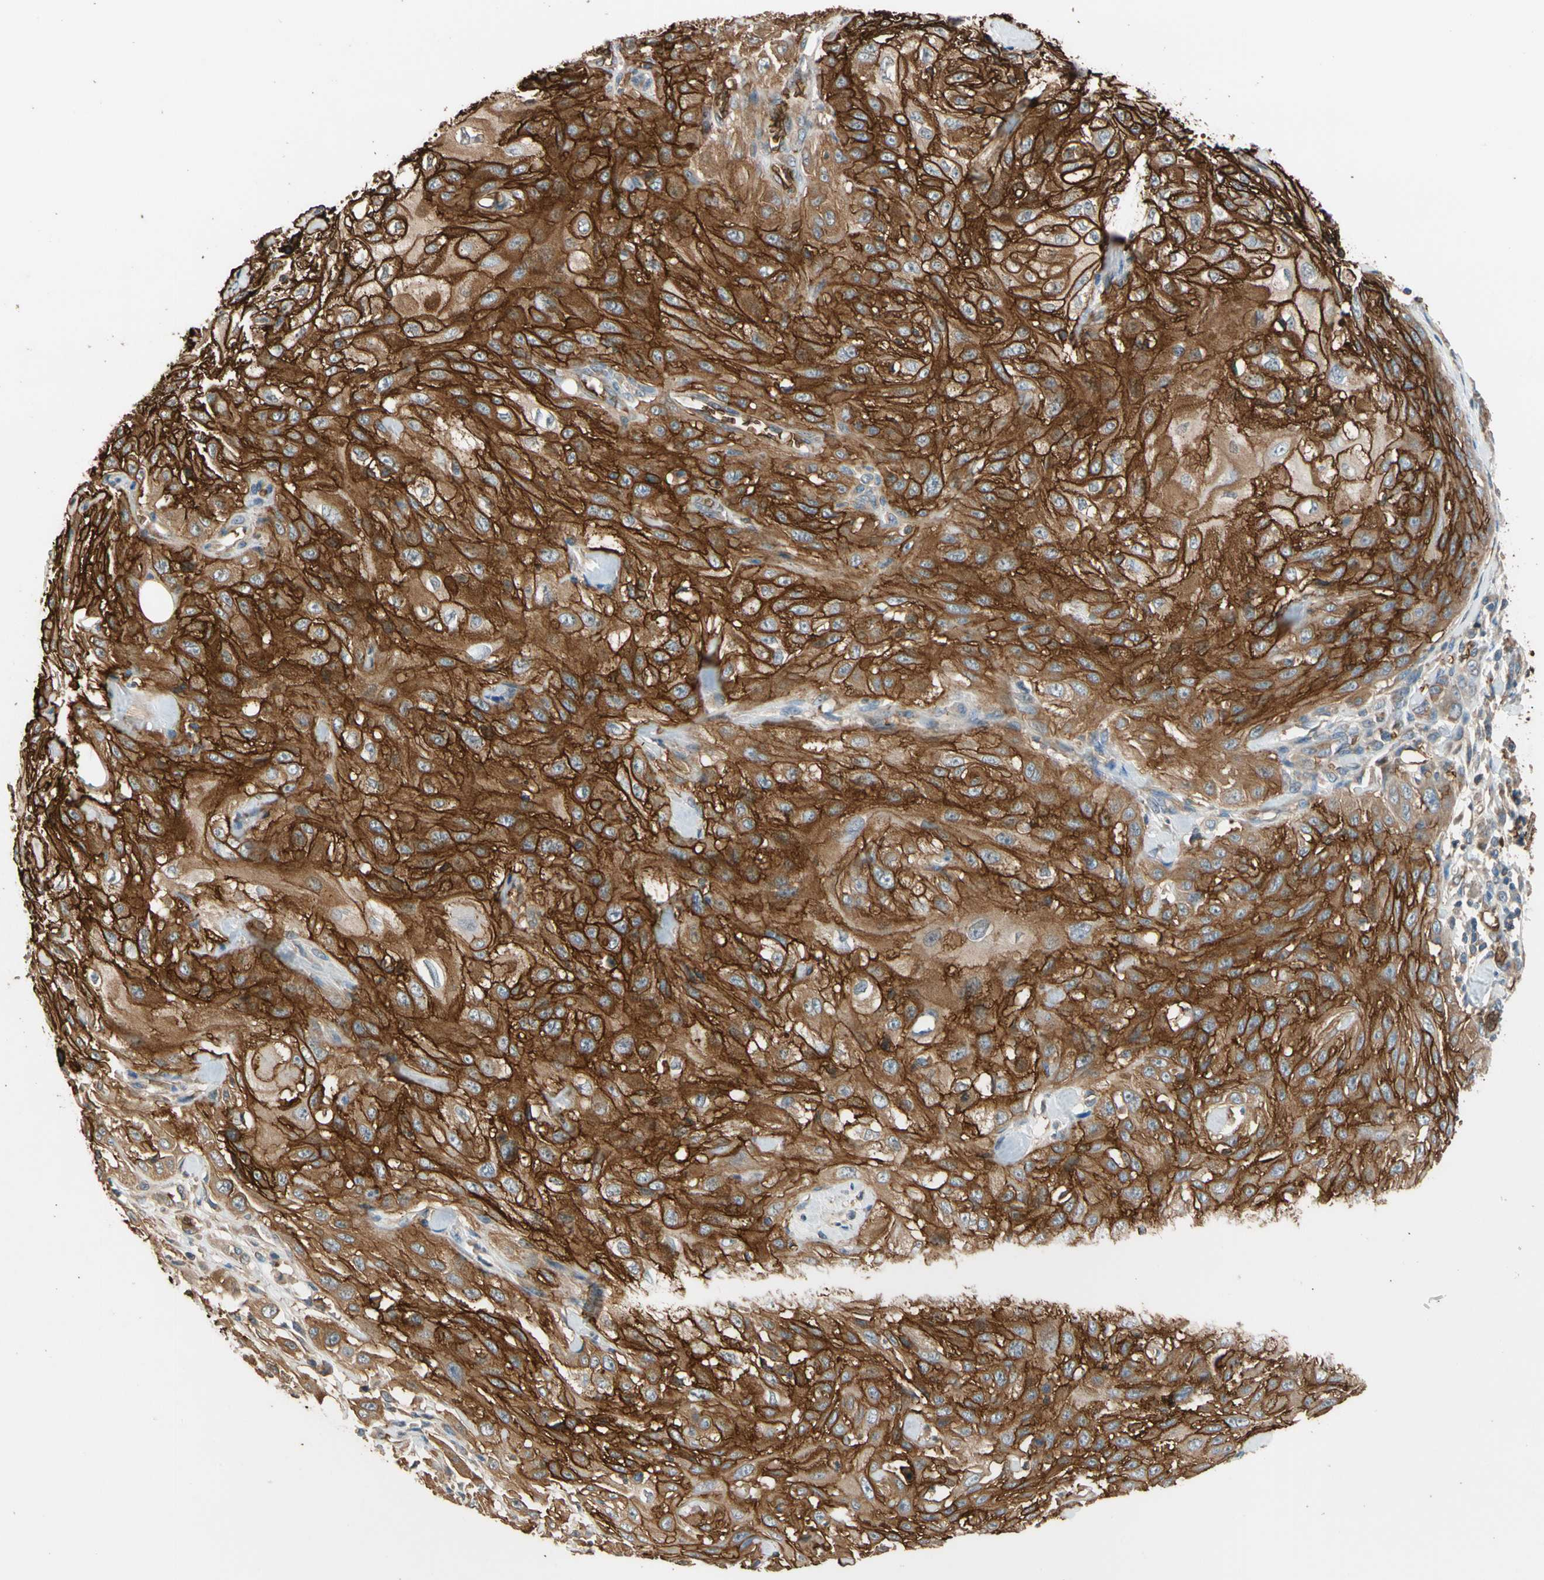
{"staining": {"intensity": "strong", "quantity": ">75%", "location": "cytoplasmic/membranous"}, "tissue": "skin cancer", "cell_type": "Tumor cells", "image_type": "cancer", "snomed": [{"axis": "morphology", "description": "Squamous cell carcinoma, NOS"}, {"axis": "morphology", "description": "Squamous cell carcinoma, metastatic, NOS"}, {"axis": "topography", "description": "Skin"}, {"axis": "topography", "description": "Lymph node"}], "caption": "IHC staining of skin cancer, which exhibits high levels of strong cytoplasmic/membranous expression in about >75% of tumor cells indicating strong cytoplasmic/membranous protein positivity. The staining was performed using DAB (3,3'-diaminobenzidine) (brown) for protein detection and nuclei were counterstained in hematoxylin (blue).", "gene": "RIOK2", "patient": {"sex": "male", "age": 75}}